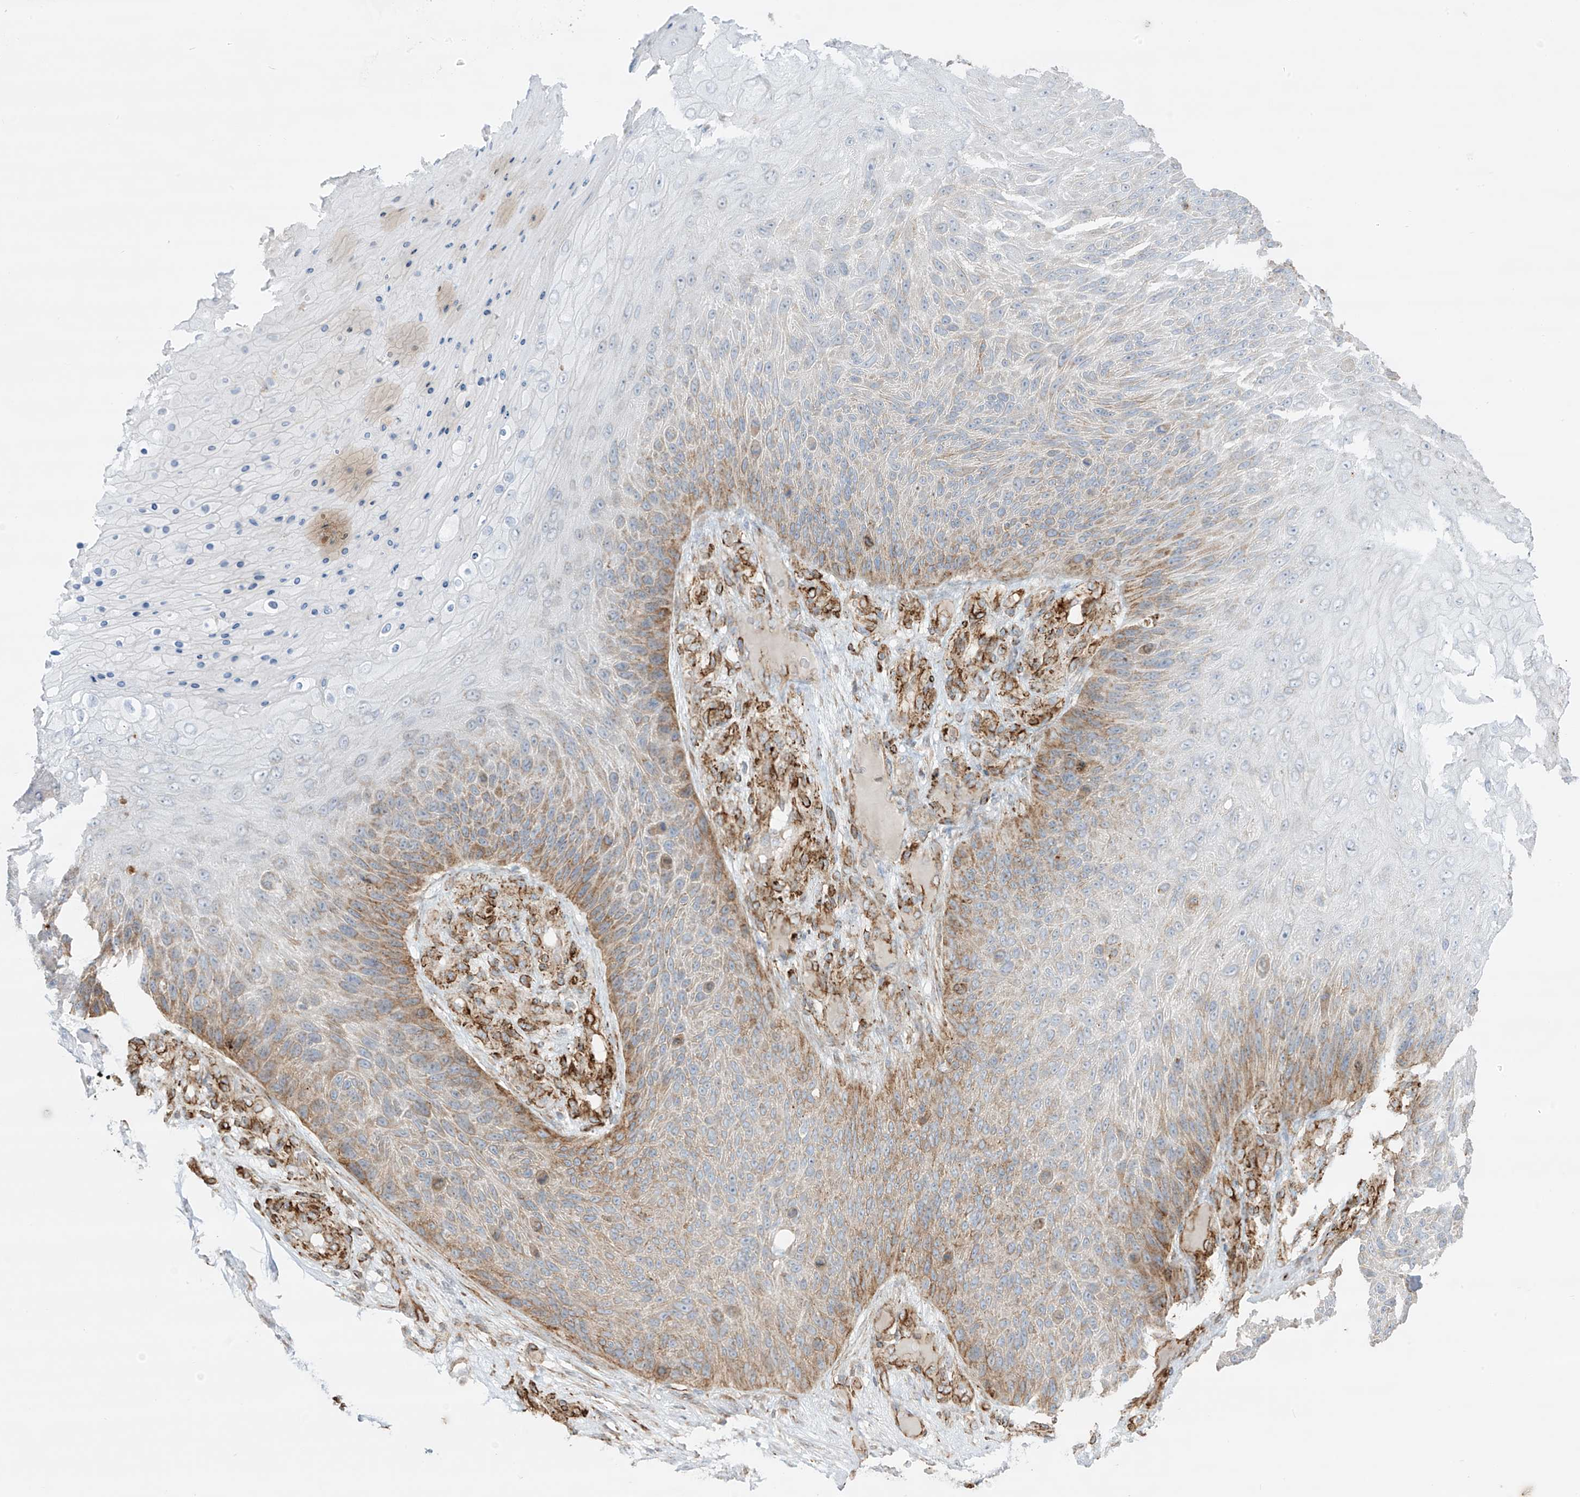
{"staining": {"intensity": "moderate", "quantity": "<25%", "location": "cytoplasmic/membranous"}, "tissue": "skin cancer", "cell_type": "Tumor cells", "image_type": "cancer", "snomed": [{"axis": "morphology", "description": "Squamous cell carcinoma, NOS"}, {"axis": "topography", "description": "Skin"}], "caption": "A photomicrograph of skin squamous cell carcinoma stained for a protein demonstrates moderate cytoplasmic/membranous brown staining in tumor cells. (IHC, brightfield microscopy, high magnification).", "gene": "ABCB7", "patient": {"sex": "female", "age": 88}}